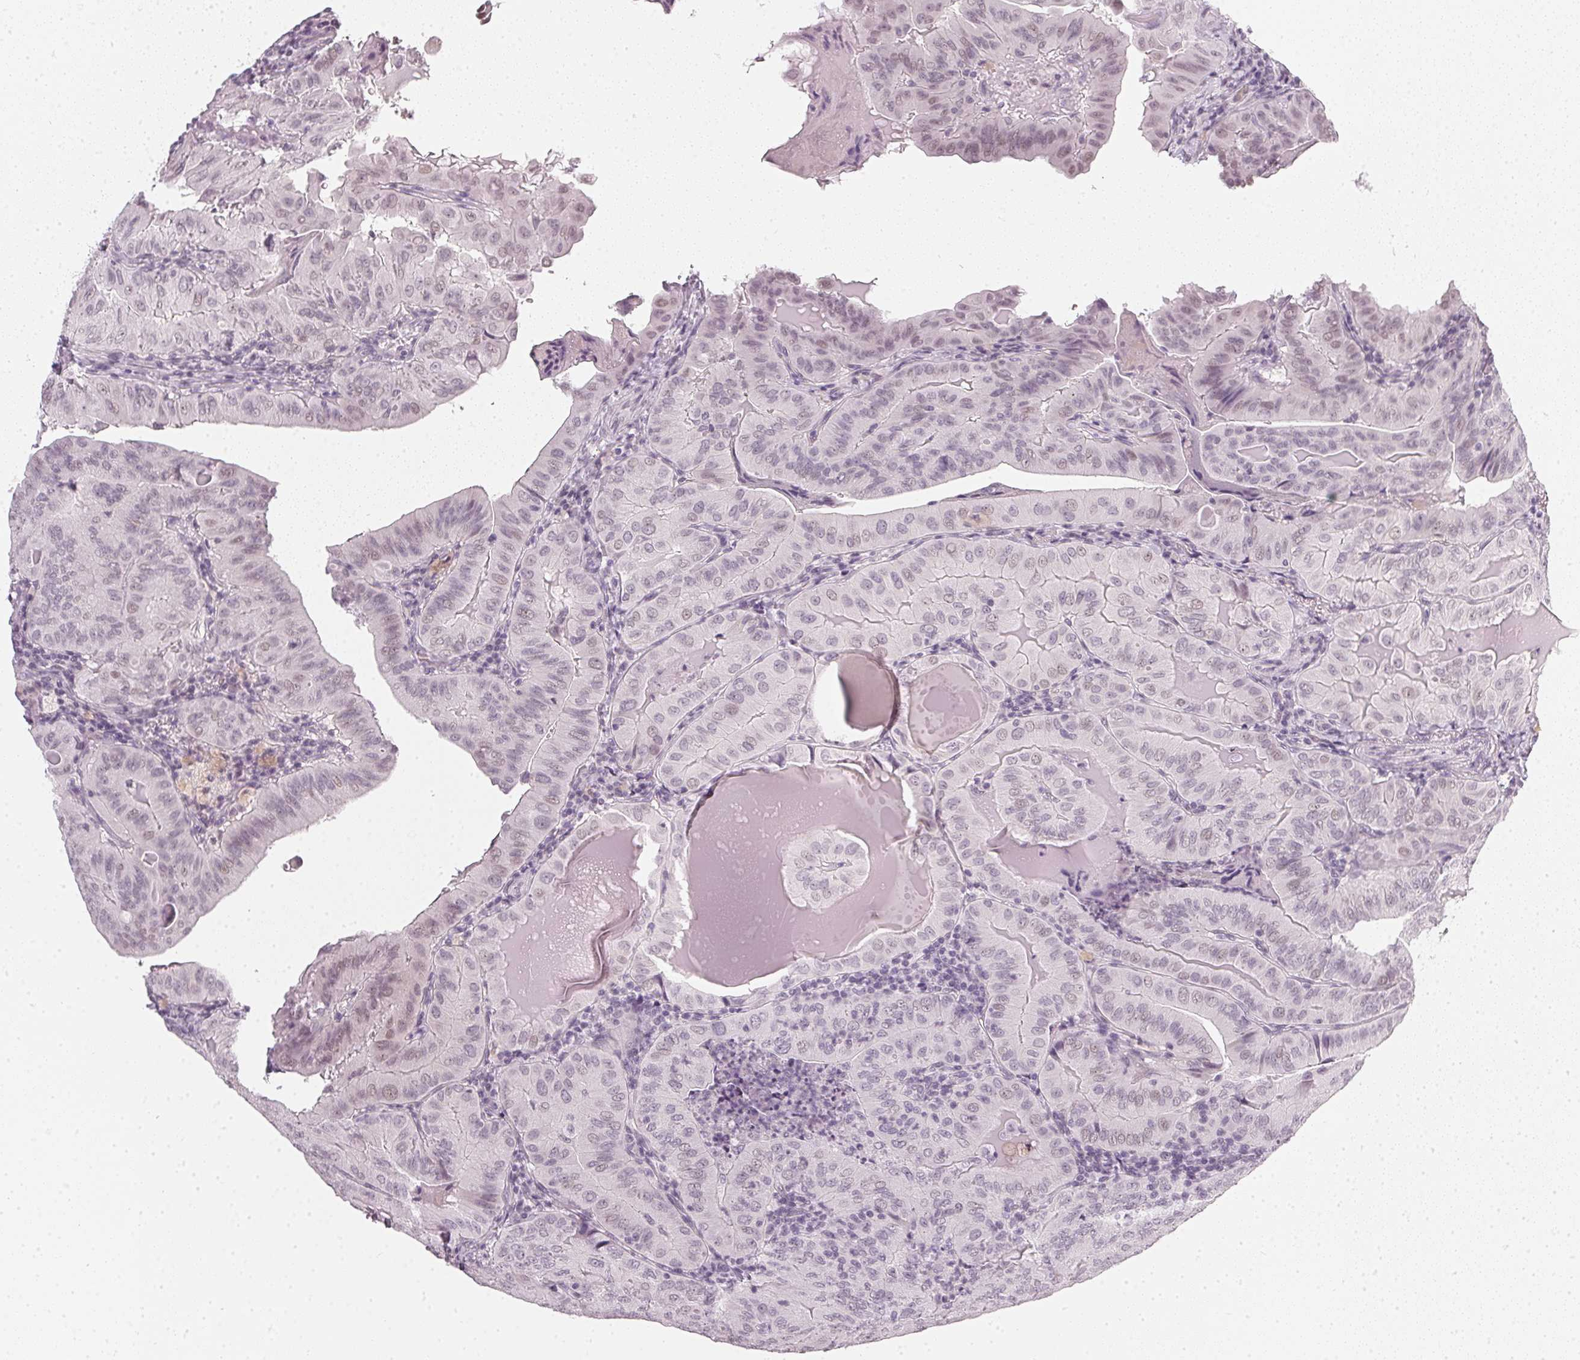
{"staining": {"intensity": "negative", "quantity": "none", "location": "none"}, "tissue": "thyroid cancer", "cell_type": "Tumor cells", "image_type": "cancer", "snomed": [{"axis": "morphology", "description": "Papillary adenocarcinoma, NOS"}, {"axis": "topography", "description": "Thyroid gland"}], "caption": "Immunohistochemical staining of papillary adenocarcinoma (thyroid) displays no significant staining in tumor cells.", "gene": "DNAJC6", "patient": {"sex": "female", "age": 68}}